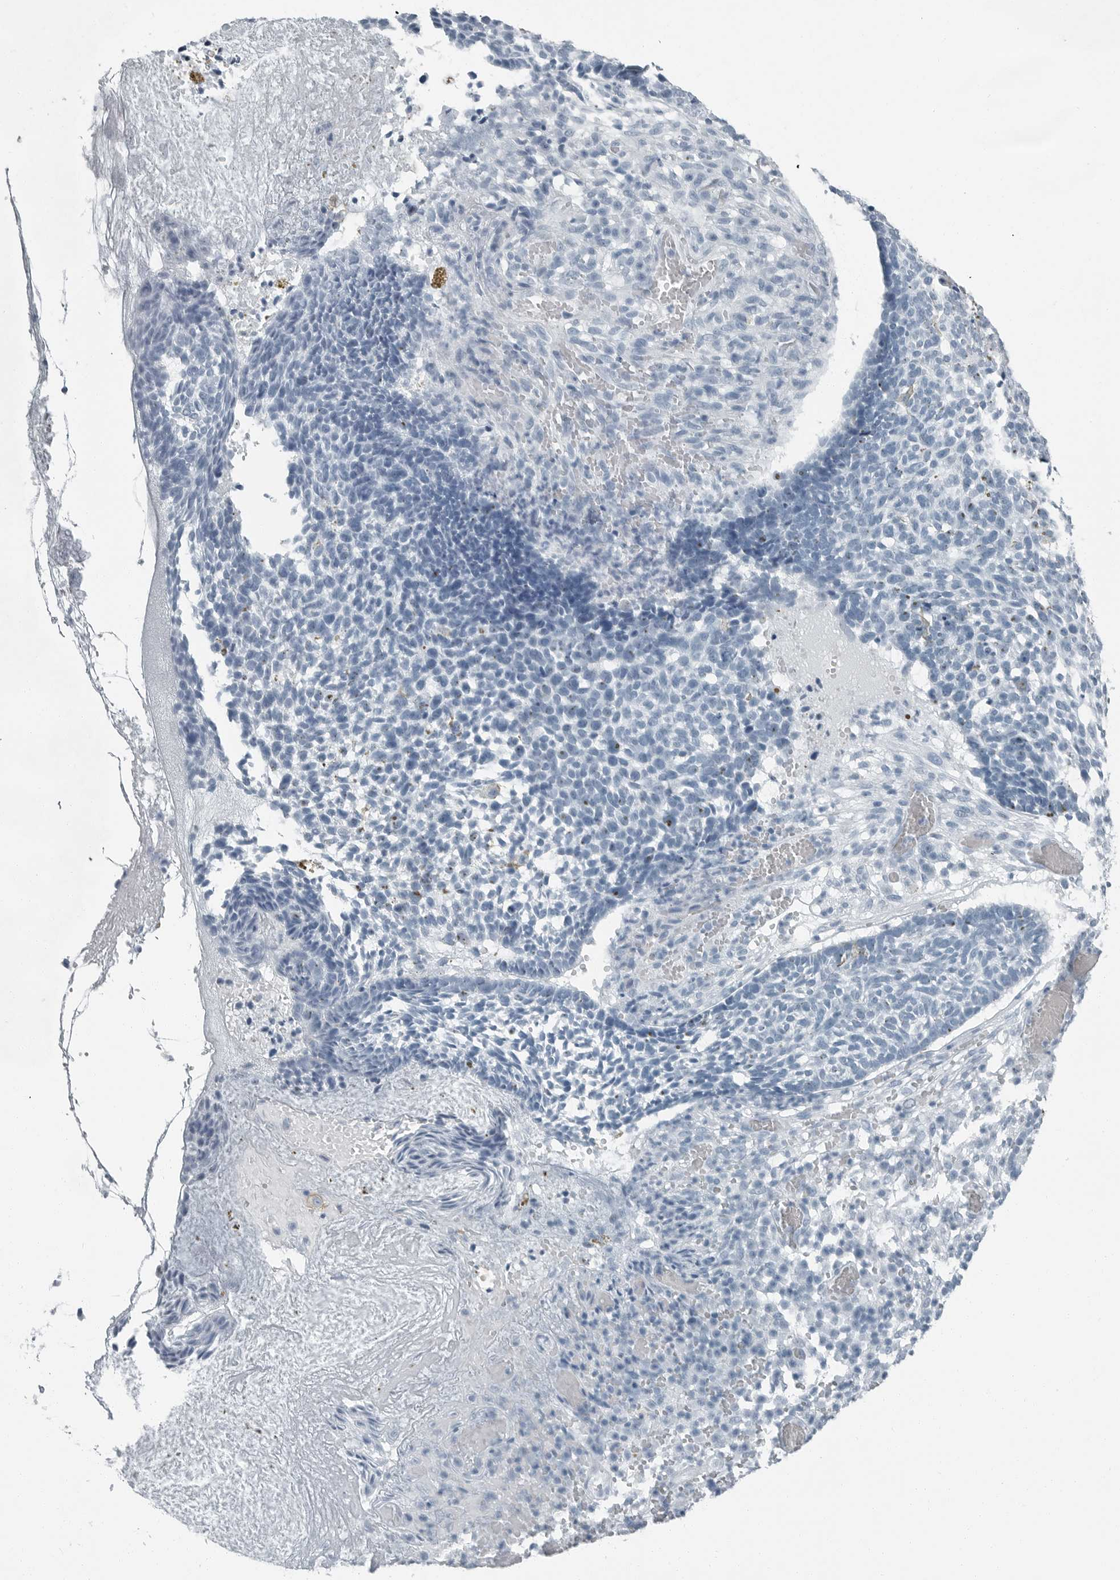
{"staining": {"intensity": "negative", "quantity": "none", "location": "none"}, "tissue": "skin cancer", "cell_type": "Tumor cells", "image_type": "cancer", "snomed": [{"axis": "morphology", "description": "Basal cell carcinoma"}, {"axis": "topography", "description": "Skin"}], "caption": "Basal cell carcinoma (skin) stained for a protein using immunohistochemistry (IHC) shows no expression tumor cells.", "gene": "FABP6", "patient": {"sex": "male", "age": 85}}